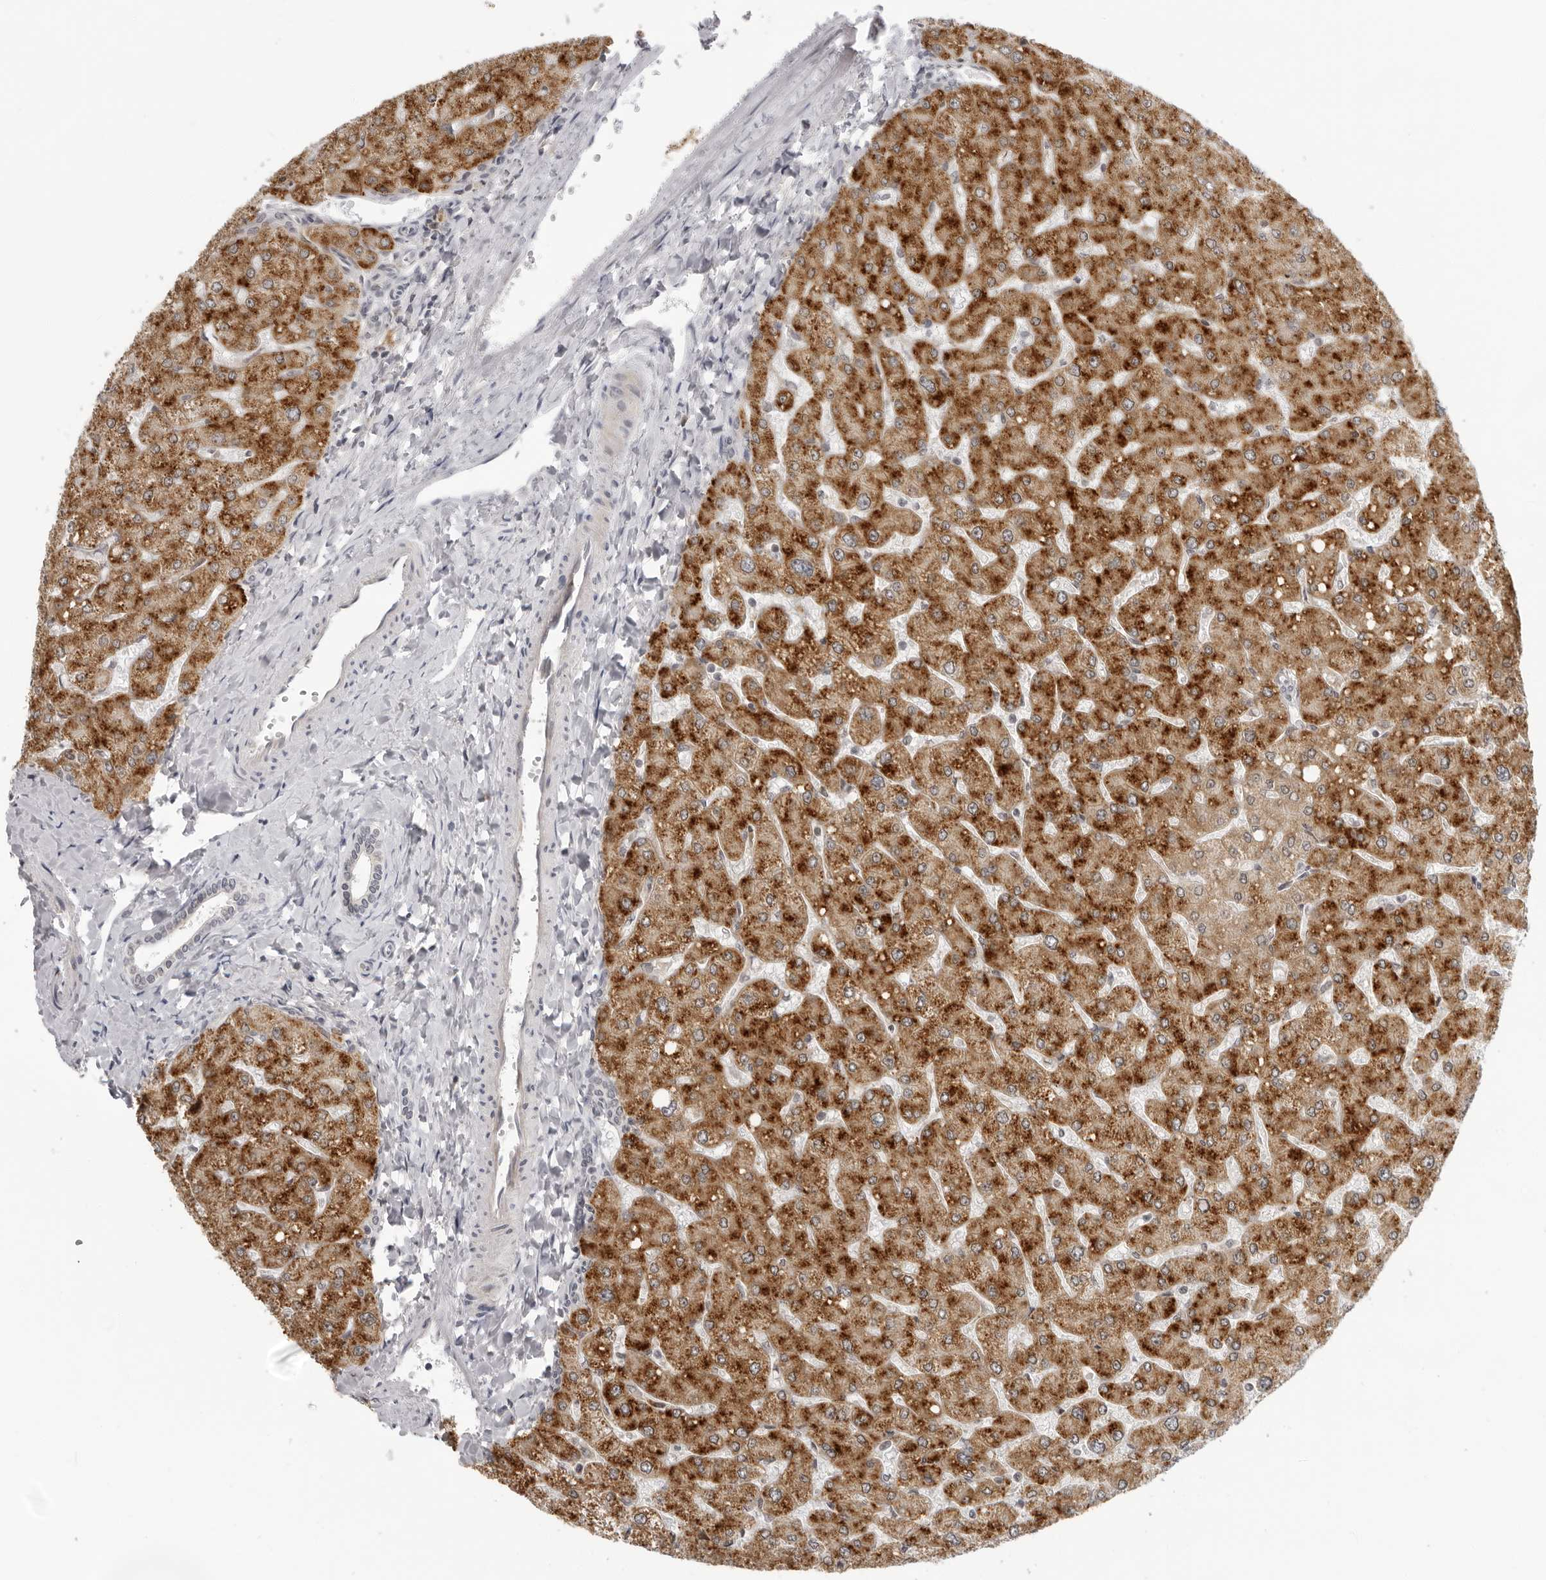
{"staining": {"intensity": "negative", "quantity": "none", "location": "none"}, "tissue": "liver", "cell_type": "Cholangiocytes", "image_type": "normal", "snomed": [{"axis": "morphology", "description": "Normal tissue, NOS"}, {"axis": "topography", "description": "Liver"}], "caption": "A high-resolution histopathology image shows immunohistochemistry staining of normal liver, which demonstrates no significant staining in cholangiocytes.", "gene": "ACP6", "patient": {"sex": "male", "age": 55}}